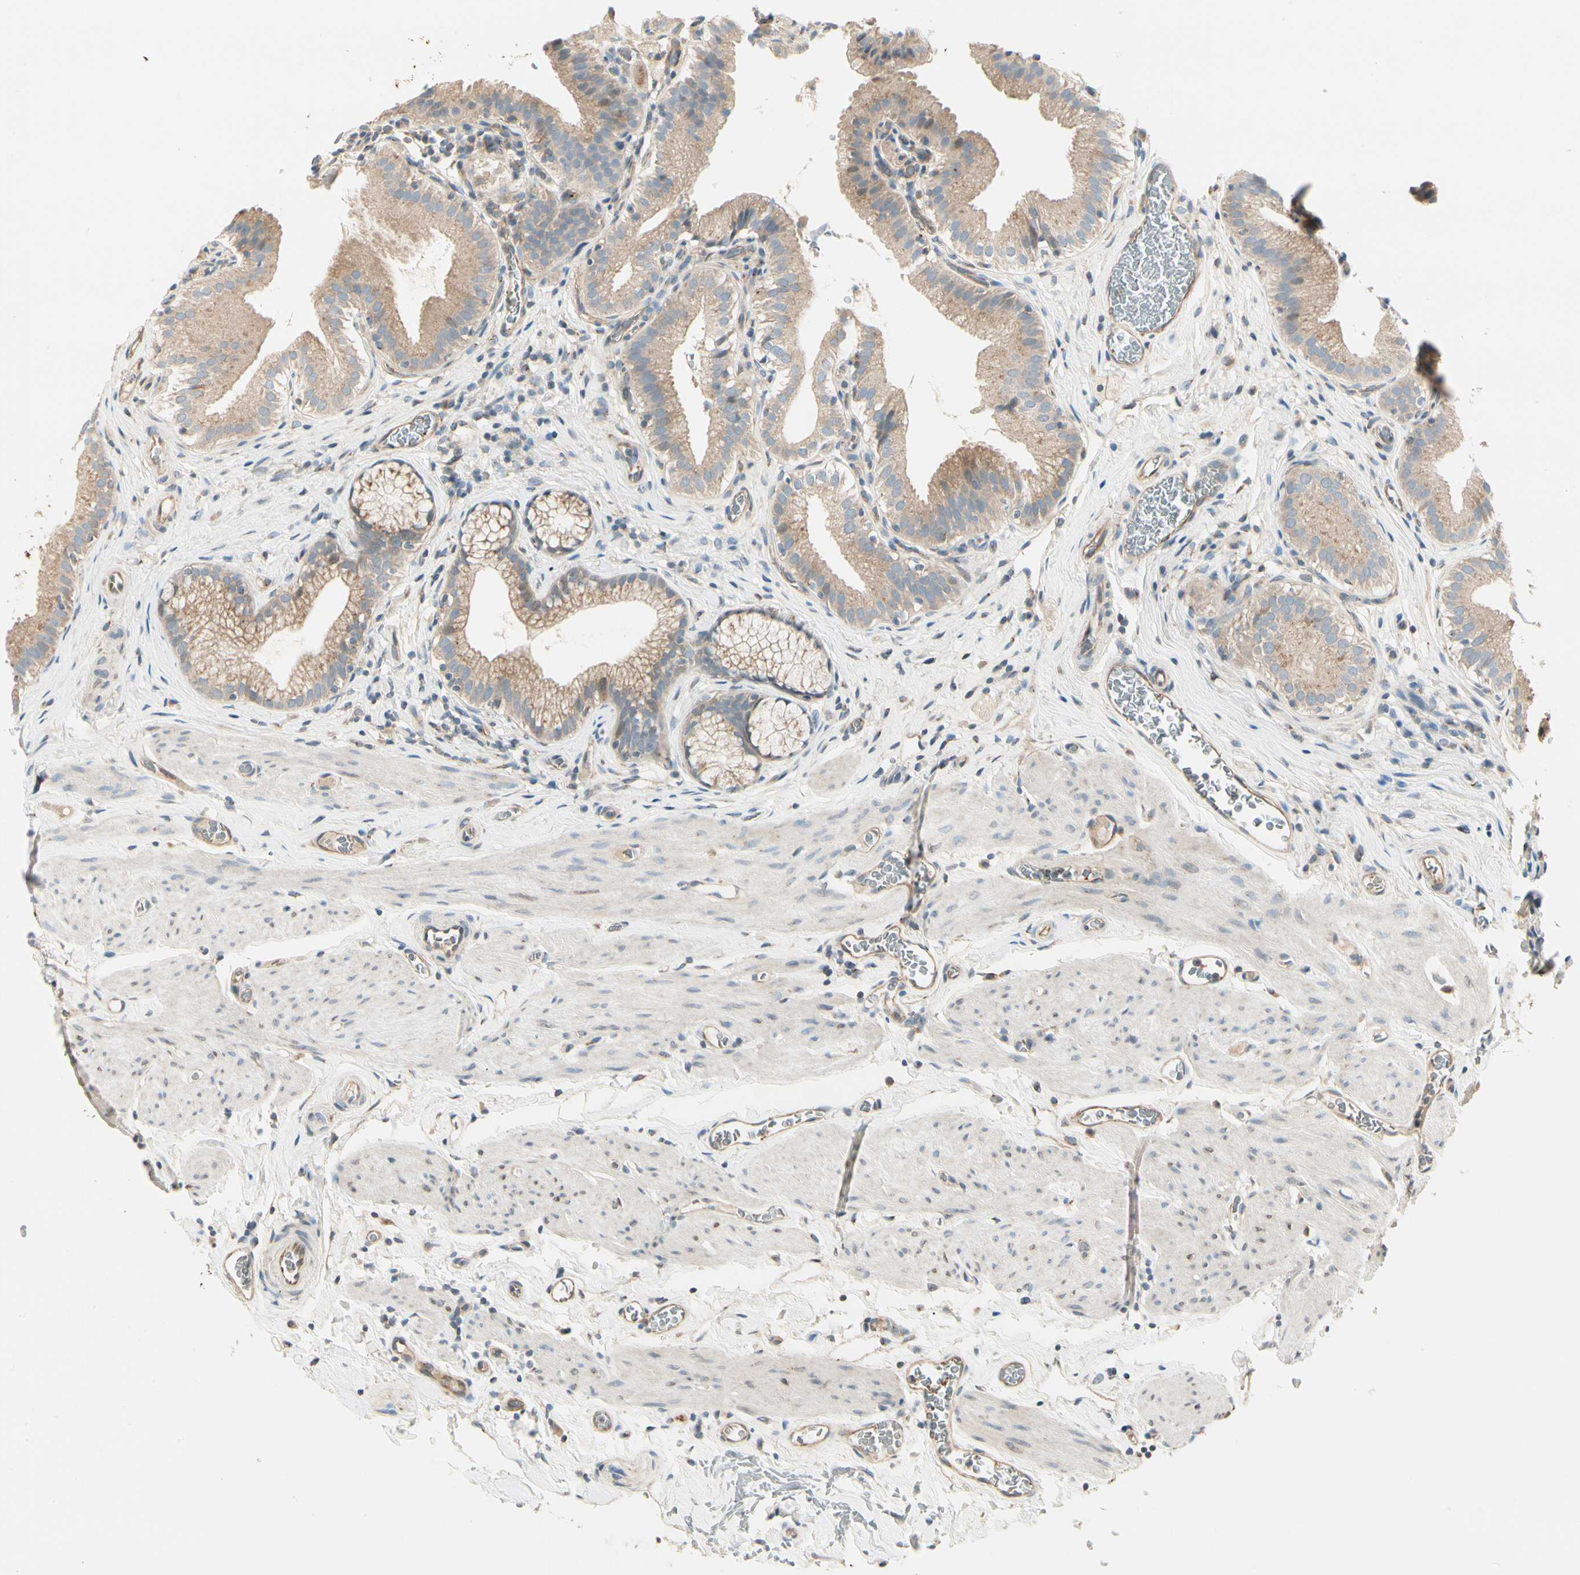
{"staining": {"intensity": "moderate", "quantity": ">75%", "location": "cytoplasmic/membranous"}, "tissue": "gallbladder", "cell_type": "Glandular cells", "image_type": "normal", "snomed": [{"axis": "morphology", "description": "Normal tissue, NOS"}, {"axis": "topography", "description": "Gallbladder"}], "caption": "Gallbladder stained for a protein (brown) demonstrates moderate cytoplasmic/membranous positive positivity in approximately >75% of glandular cells.", "gene": "ABCA3", "patient": {"sex": "male", "age": 54}}